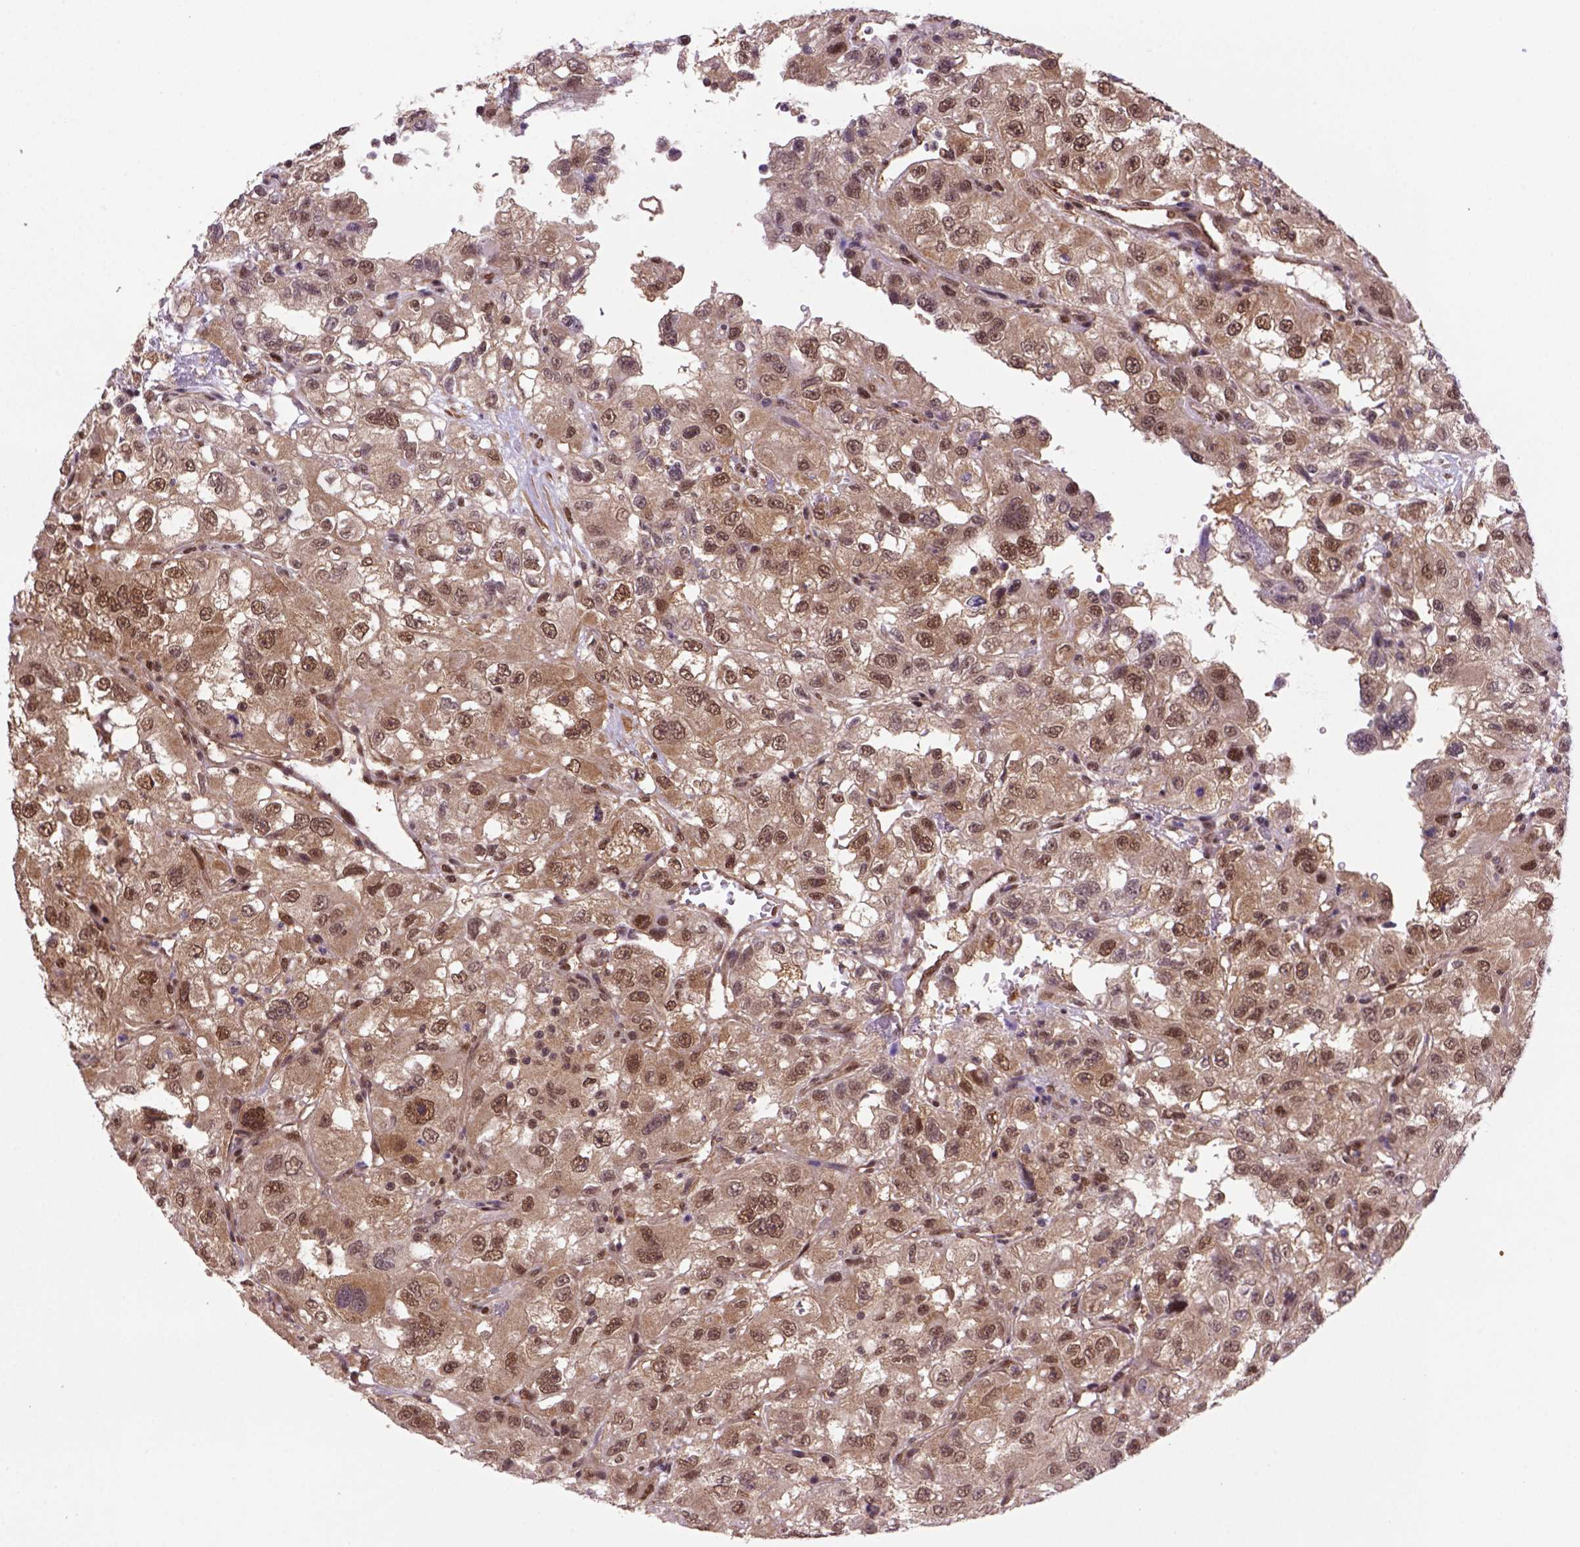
{"staining": {"intensity": "strong", "quantity": ">75%", "location": "cytoplasmic/membranous,nuclear"}, "tissue": "renal cancer", "cell_type": "Tumor cells", "image_type": "cancer", "snomed": [{"axis": "morphology", "description": "Adenocarcinoma, NOS"}, {"axis": "topography", "description": "Kidney"}], "caption": "IHC (DAB) staining of adenocarcinoma (renal) reveals strong cytoplasmic/membranous and nuclear protein positivity in approximately >75% of tumor cells. (DAB (3,3'-diaminobenzidine) IHC with brightfield microscopy, high magnification).", "gene": "PSMC2", "patient": {"sex": "male", "age": 64}}